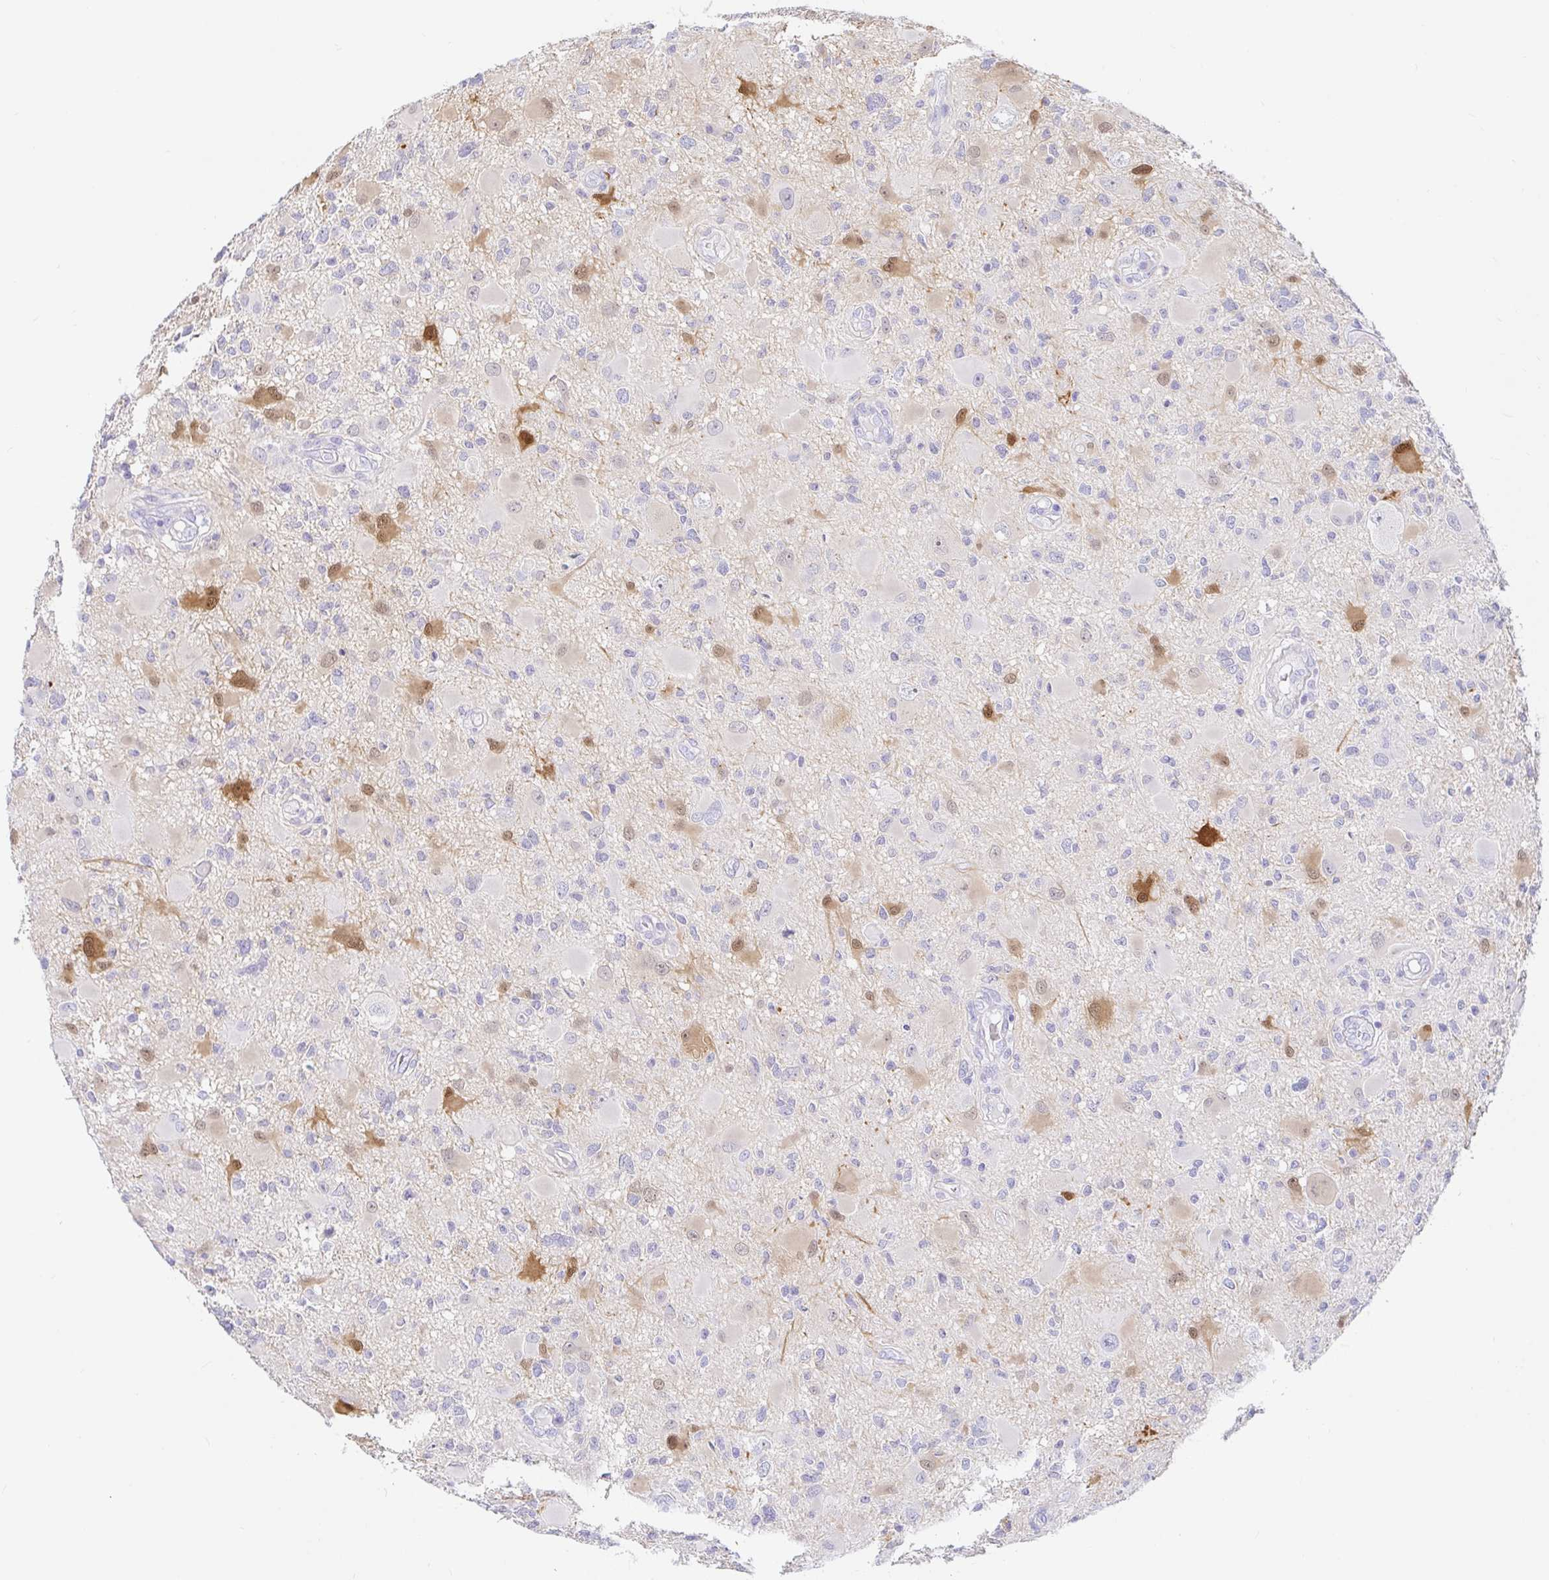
{"staining": {"intensity": "weak", "quantity": "<25%", "location": "cytoplasmic/membranous,nuclear"}, "tissue": "glioma", "cell_type": "Tumor cells", "image_type": "cancer", "snomed": [{"axis": "morphology", "description": "Glioma, malignant, High grade"}, {"axis": "topography", "description": "Brain"}], "caption": "The micrograph demonstrates no staining of tumor cells in glioma.", "gene": "PPP1R1B", "patient": {"sex": "male", "age": 54}}